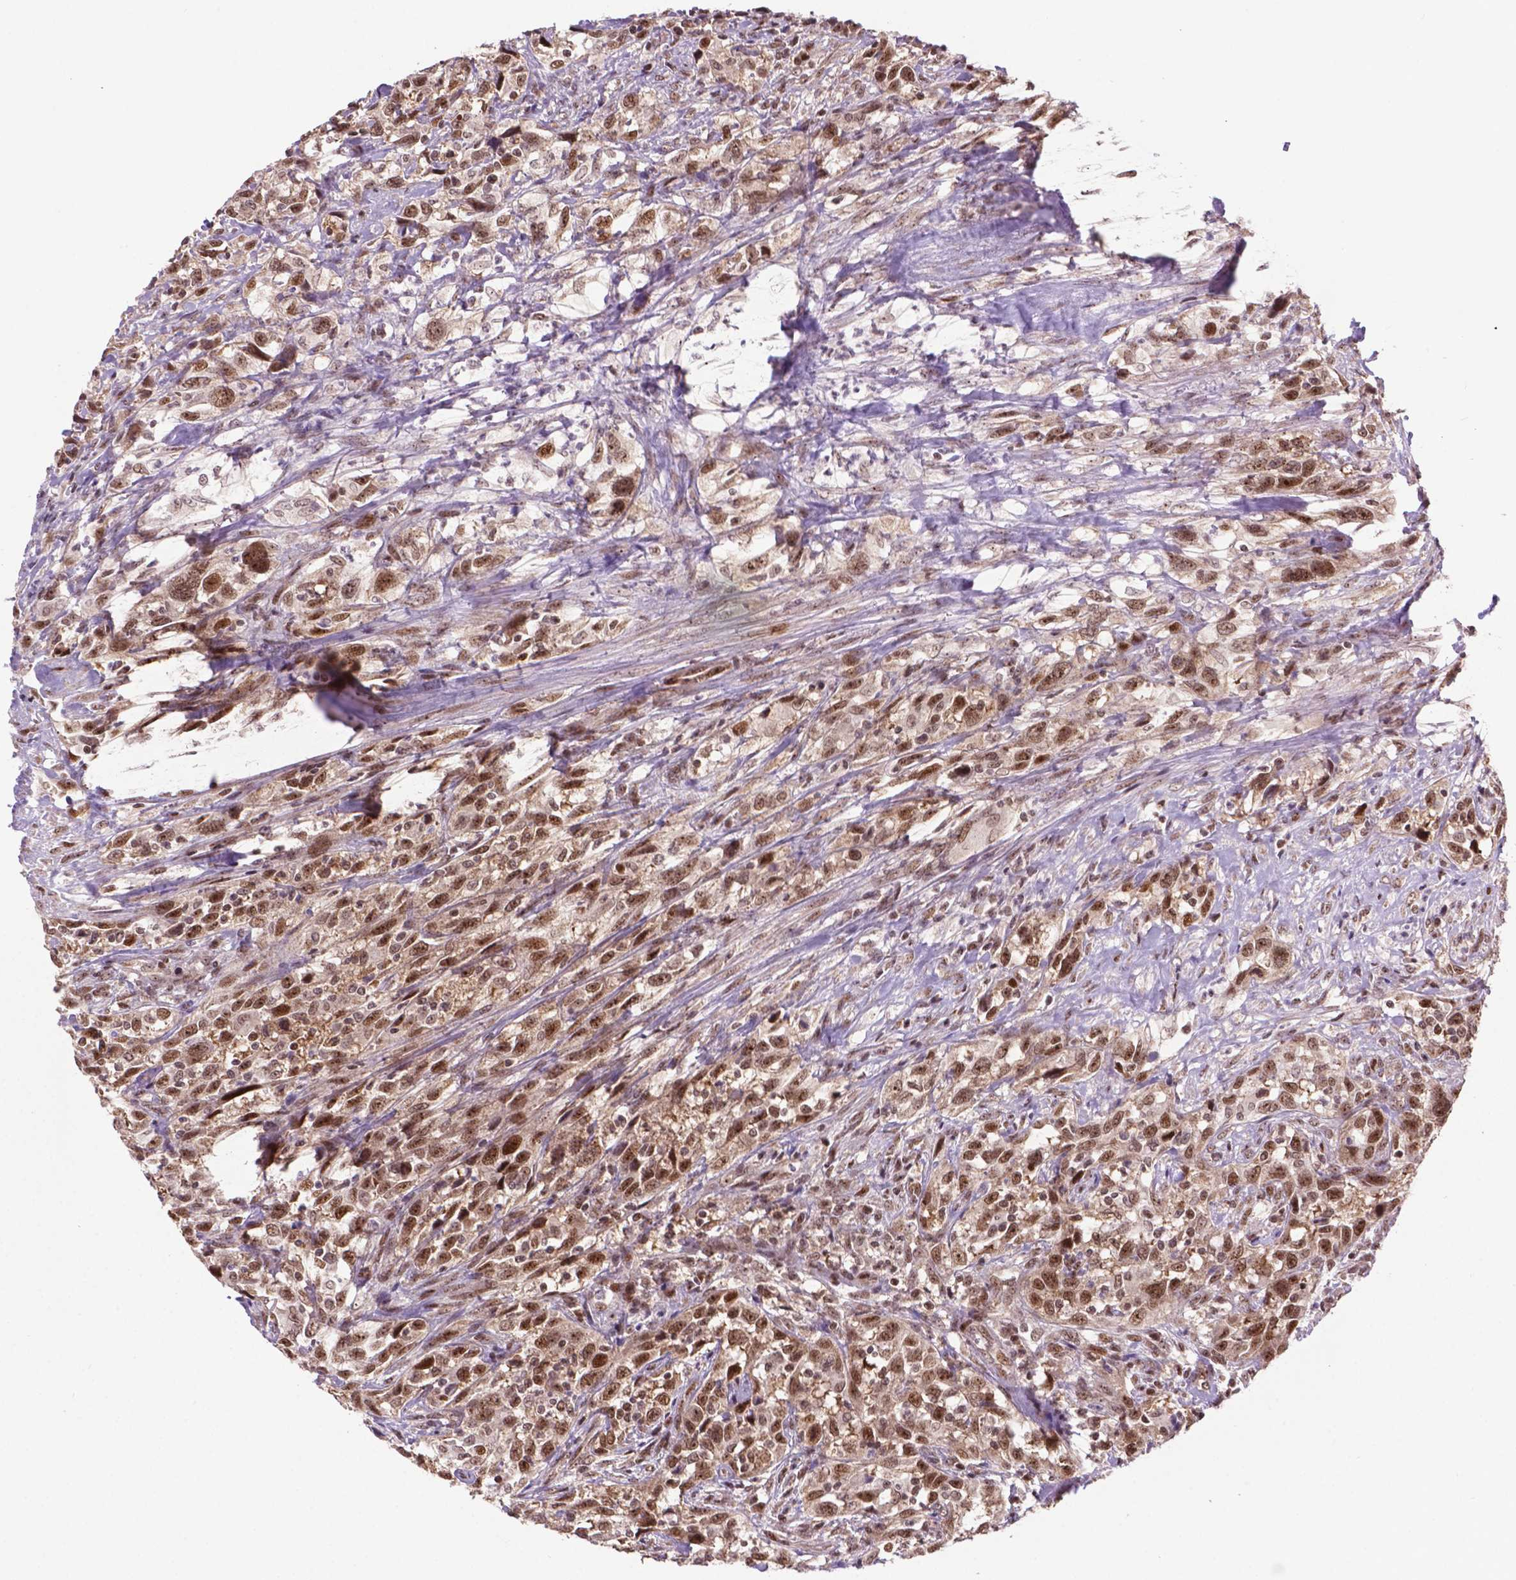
{"staining": {"intensity": "moderate", "quantity": ">75%", "location": "nuclear"}, "tissue": "urothelial cancer", "cell_type": "Tumor cells", "image_type": "cancer", "snomed": [{"axis": "morphology", "description": "Urothelial carcinoma, NOS"}, {"axis": "morphology", "description": "Urothelial carcinoma, High grade"}, {"axis": "topography", "description": "Urinary bladder"}], "caption": "Urothelial cancer stained with a brown dye demonstrates moderate nuclear positive positivity in approximately >75% of tumor cells.", "gene": "CSNK2A1", "patient": {"sex": "female", "age": 64}}